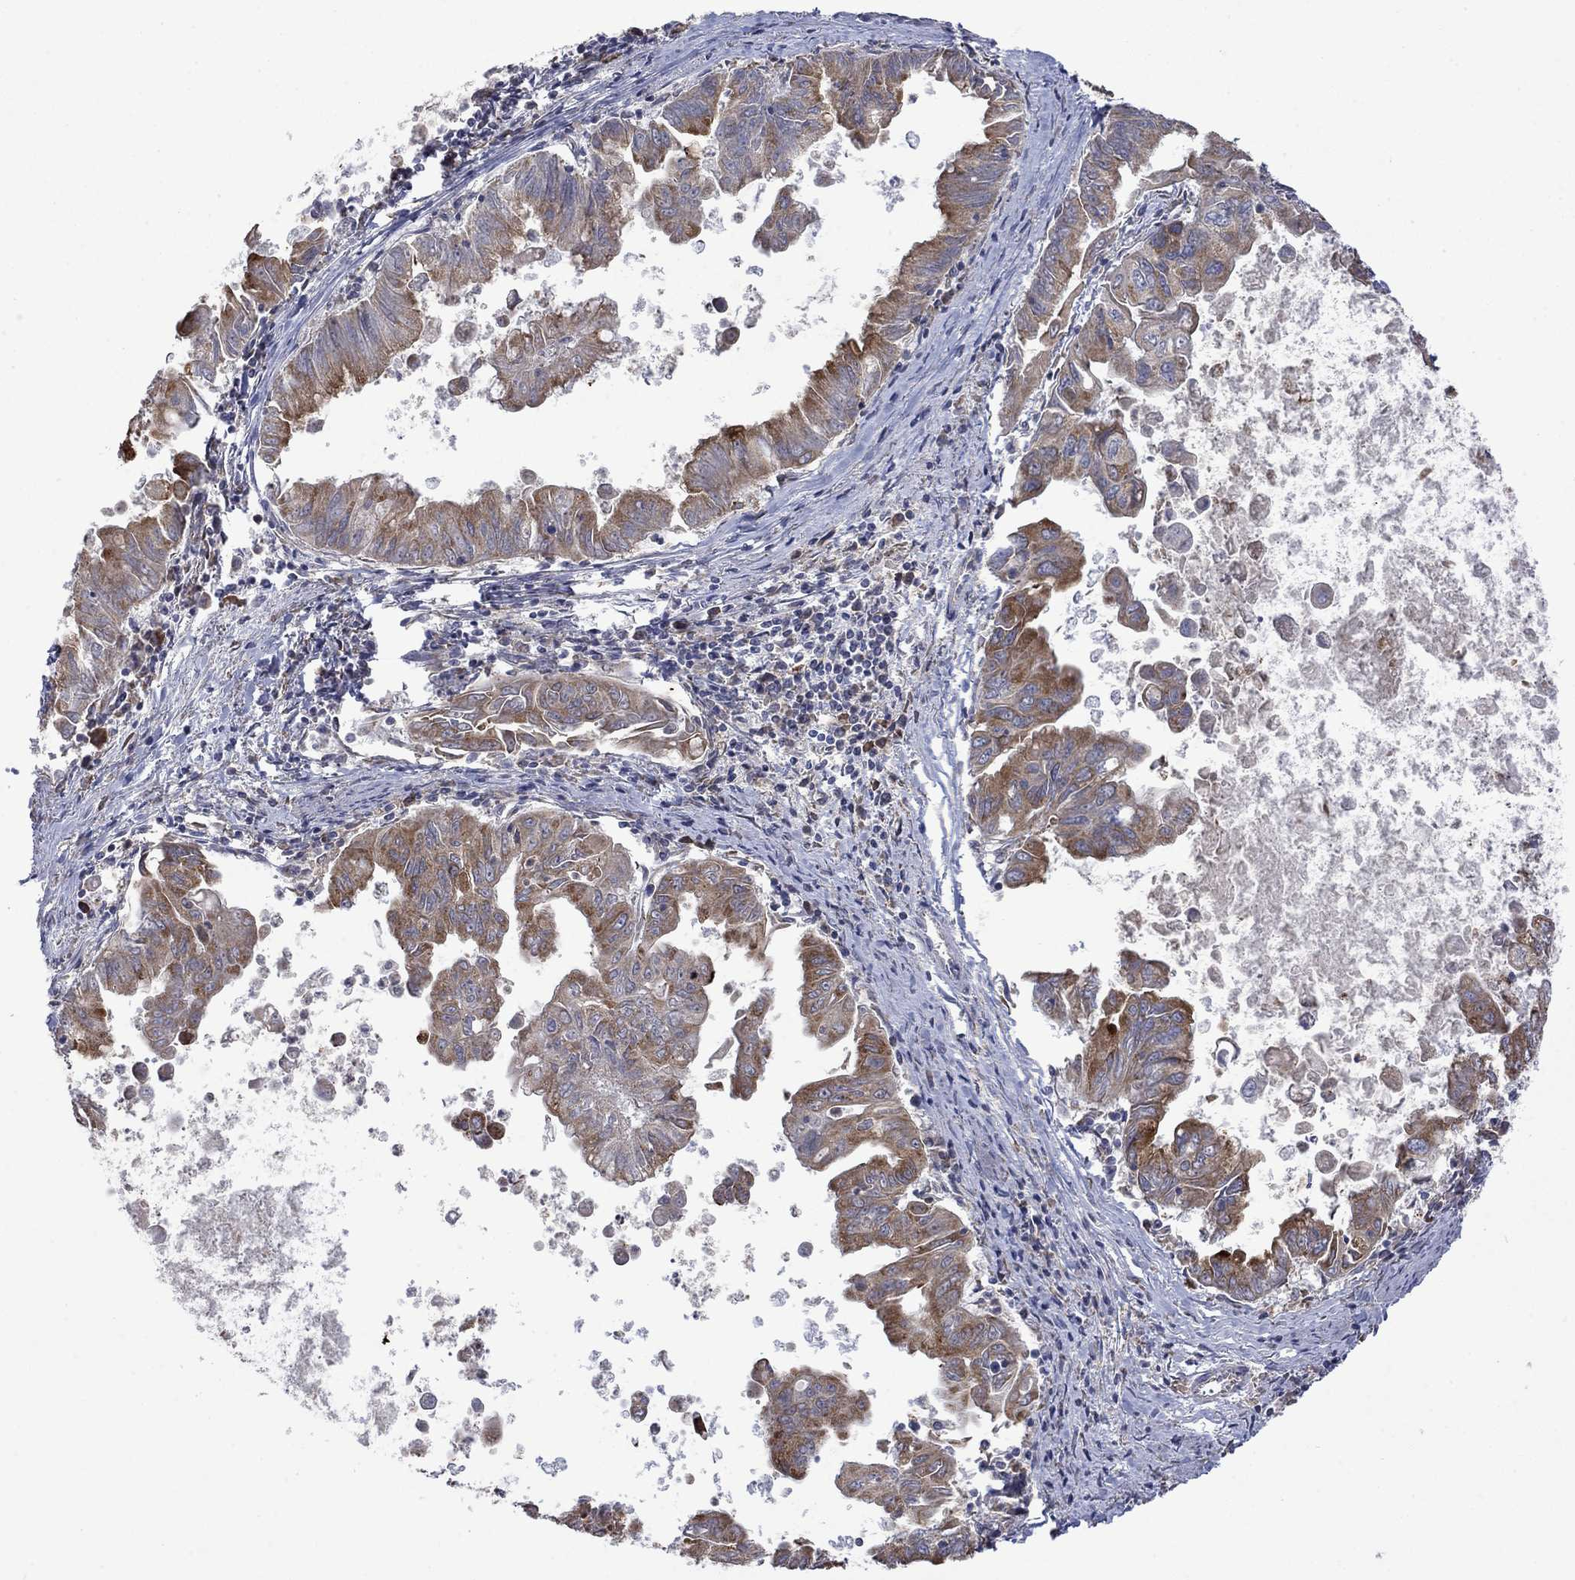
{"staining": {"intensity": "strong", "quantity": "25%-75%", "location": "cytoplasmic/membranous"}, "tissue": "stomach cancer", "cell_type": "Tumor cells", "image_type": "cancer", "snomed": [{"axis": "morphology", "description": "Adenocarcinoma, NOS"}, {"axis": "topography", "description": "Stomach, upper"}], "caption": "High-power microscopy captured an immunohistochemistry histopathology image of stomach adenocarcinoma, revealing strong cytoplasmic/membranous staining in approximately 25%-75% of tumor cells.", "gene": "FURIN", "patient": {"sex": "male", "age": 80}}